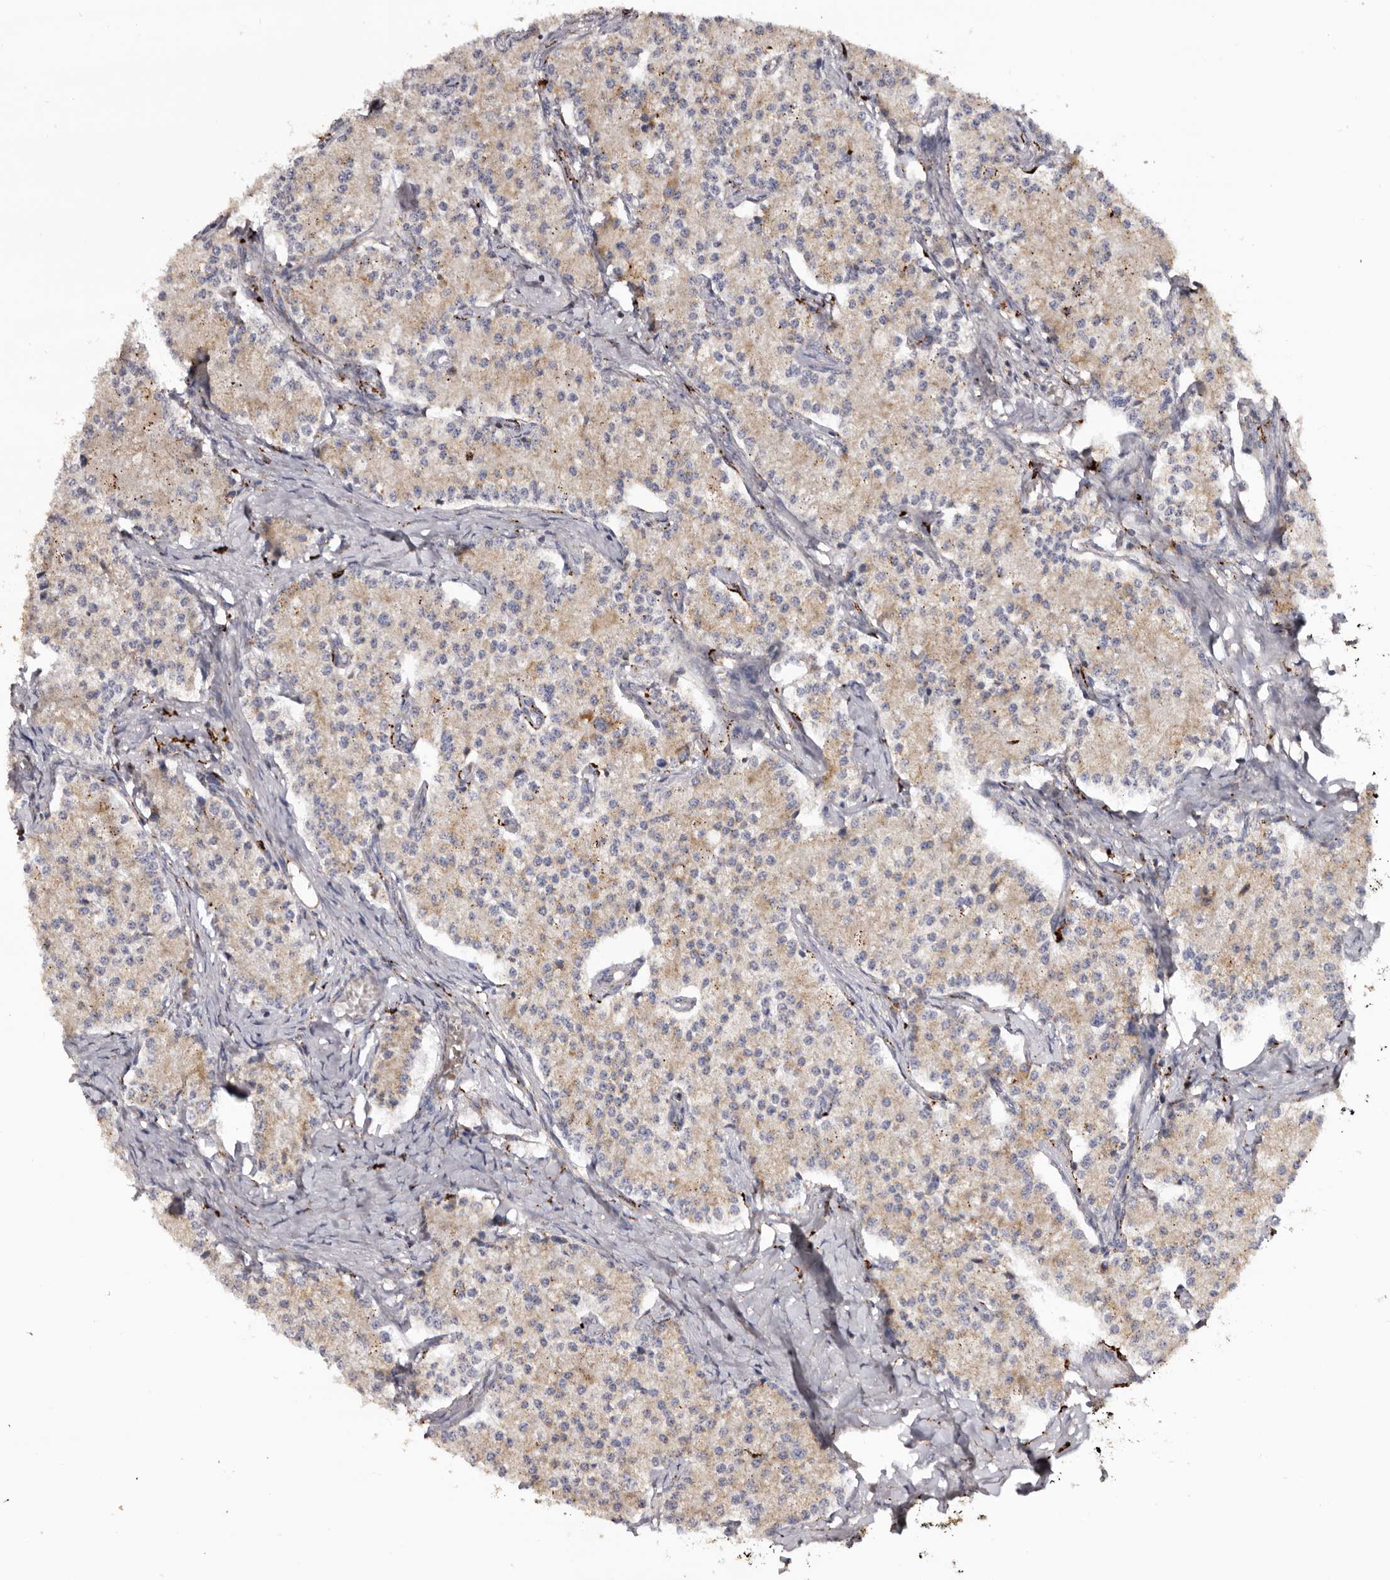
{"staining": {"intensity": "weak", "quantity": ">75%", "location": "cytoplasmic/membranous"}, "tissue": "carcinoid", "cell_type": "Tumor cells", "image_type": "cancer", "snomed": [{"axis": "morphology", "description": "Carcinoid, malignant, NOS"}, {"axis": "topography", "description": "Colon"}], "caption": "The photomicrograph displays immunohistochemical staining of carcinoid. There is weak cytoplasmic/membranous staining is appreciated in about >75% of tumor cells.", "gene": "MECR", "patient": {"sex": "female", "age": 52}}